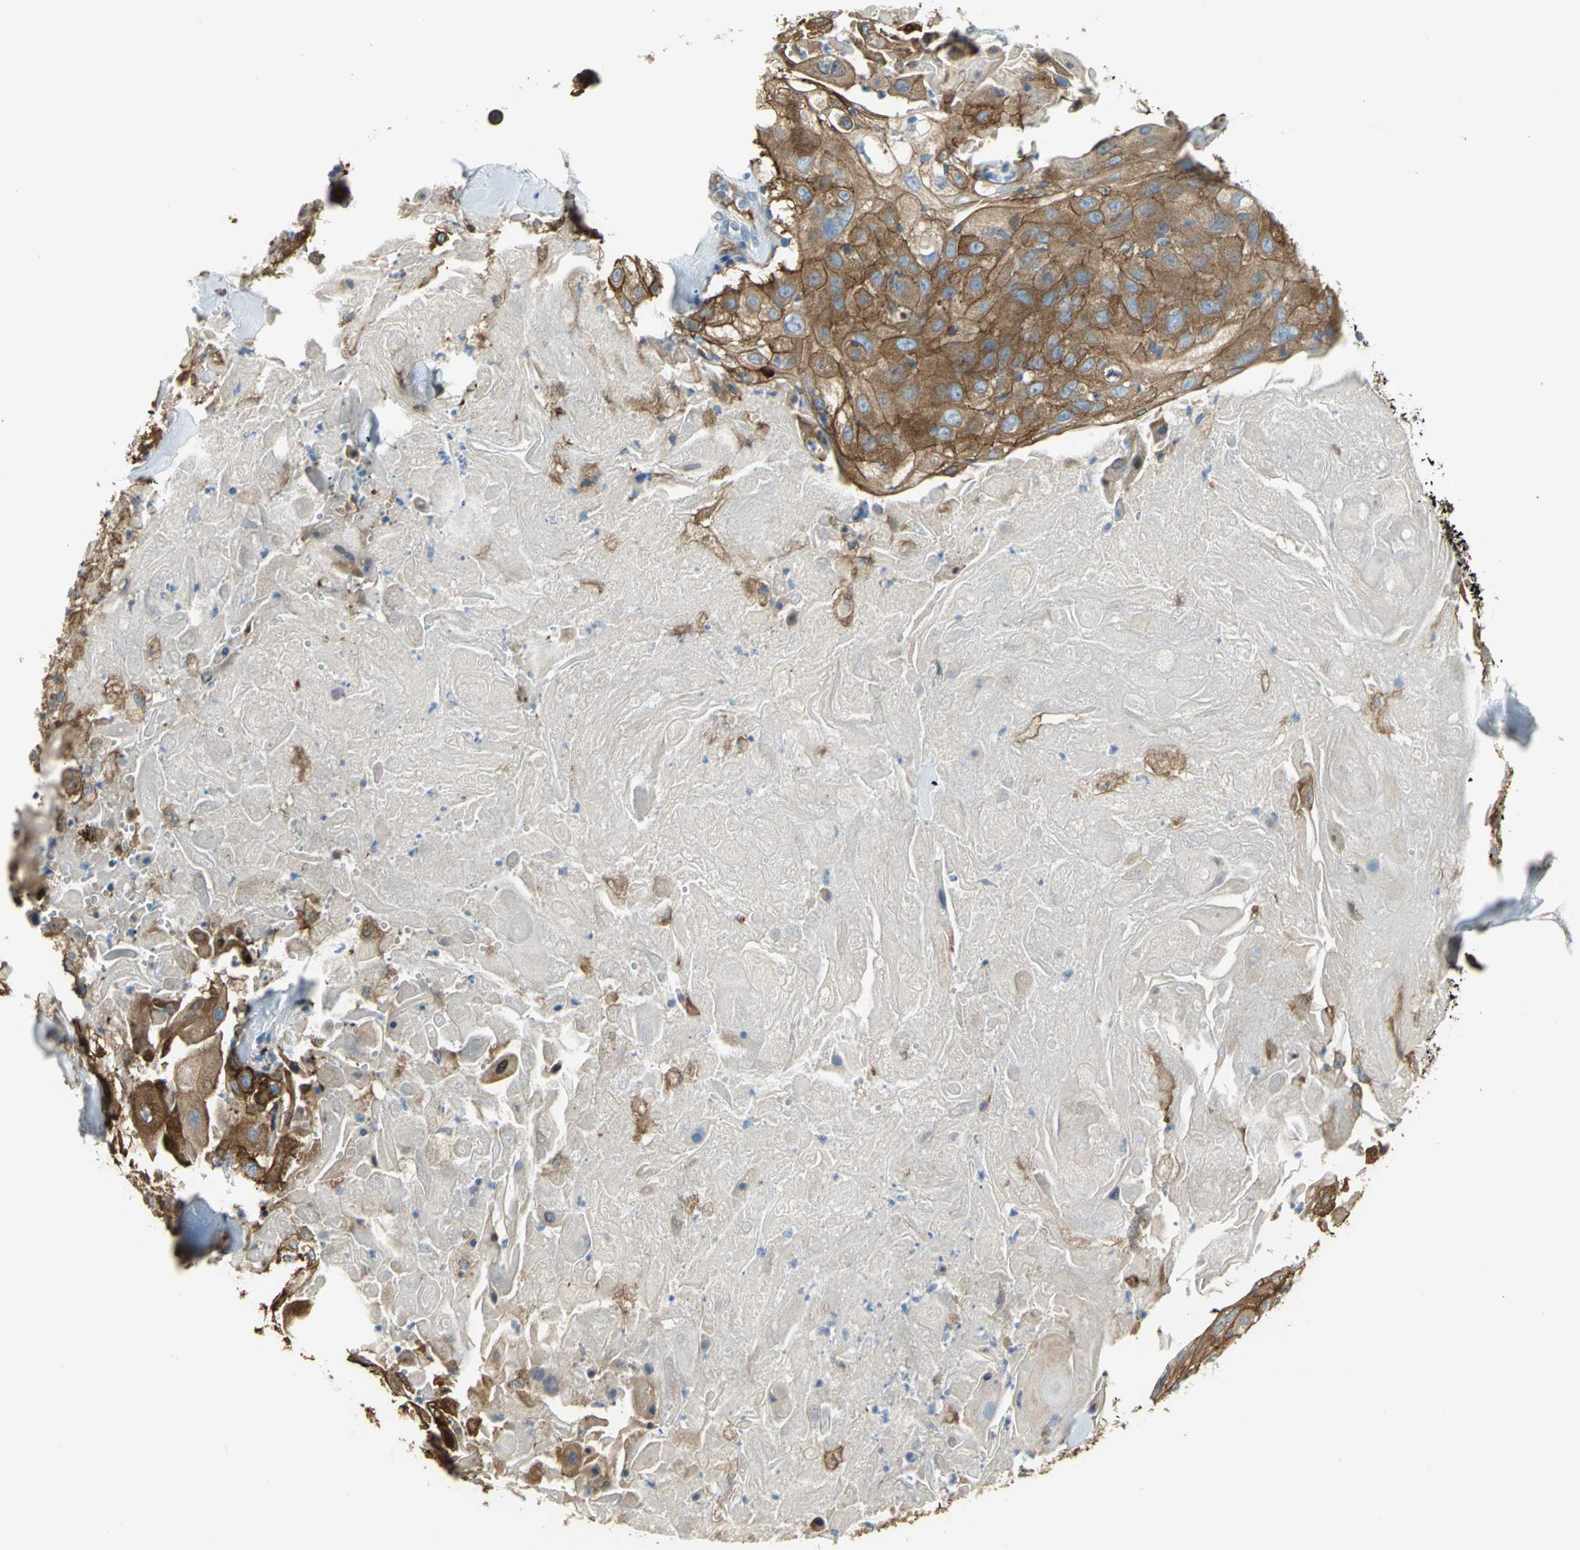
{"staining": {"intensity": "strong", "quantity": ">75%", "location": "cytoplasmic/membranous"}, "tissue": "skin cancer", "cell_type": "Tumor cells", "image_type": "cancer", "snomed": [{"axis": "morphology", "description": "Squamous cell carcinoma, NOS"}, {"axis": "topography", "description": "Skin"}], "caption": "A brown stain highlights strong cytoplasmic/membranous staining of a protein in human skin cancer (squamous cell carcinoma) tumor cells.", "gene": "FLNB", "patient": {"sex": "male", "age": 86}}